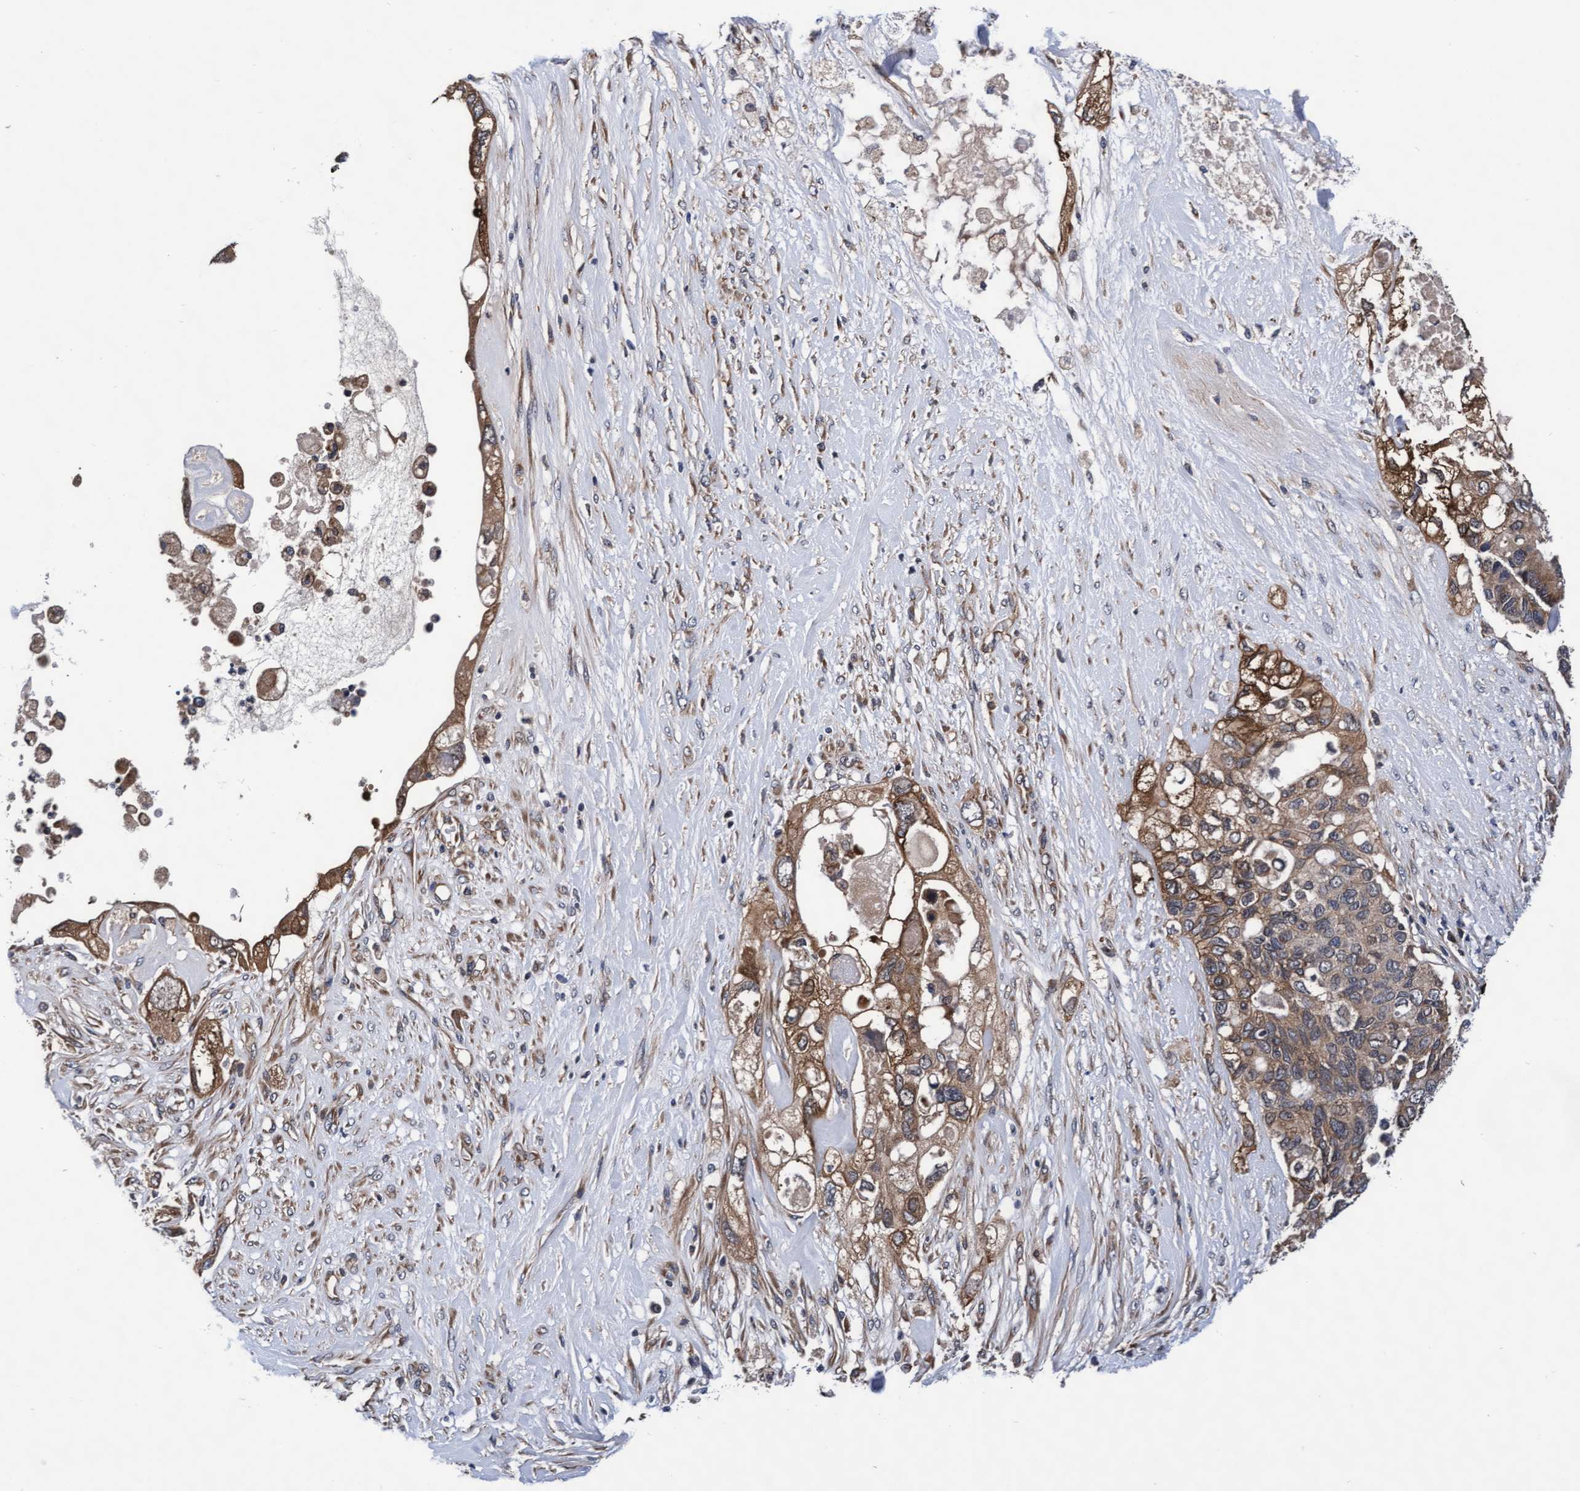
{"staining": {"intensity": "moderate", "quantity": ">75%", "location": "cytoplasmic/membranous"}, "tissue": "pancreatic cancer", "cell_type": "Tumor cells", "image_type": "cancer", "snomed": [{"axis": "morphology", "description": "Adenocarcinoma, NOS"}, {"axis": "topography", "description": "Pancreas"}], "caption": "This photomicrograph shows pancreatic cancer (adenocarcinoma) stained with immunohistochemistry to label a protein in brown. The cytoplasmic/membranous of tumor cells show moderate positivity for the protein. Nuclei are counter-stained blue.", "gene": "EFCAB13", "patient": {"sex": "female", "age": 56}}